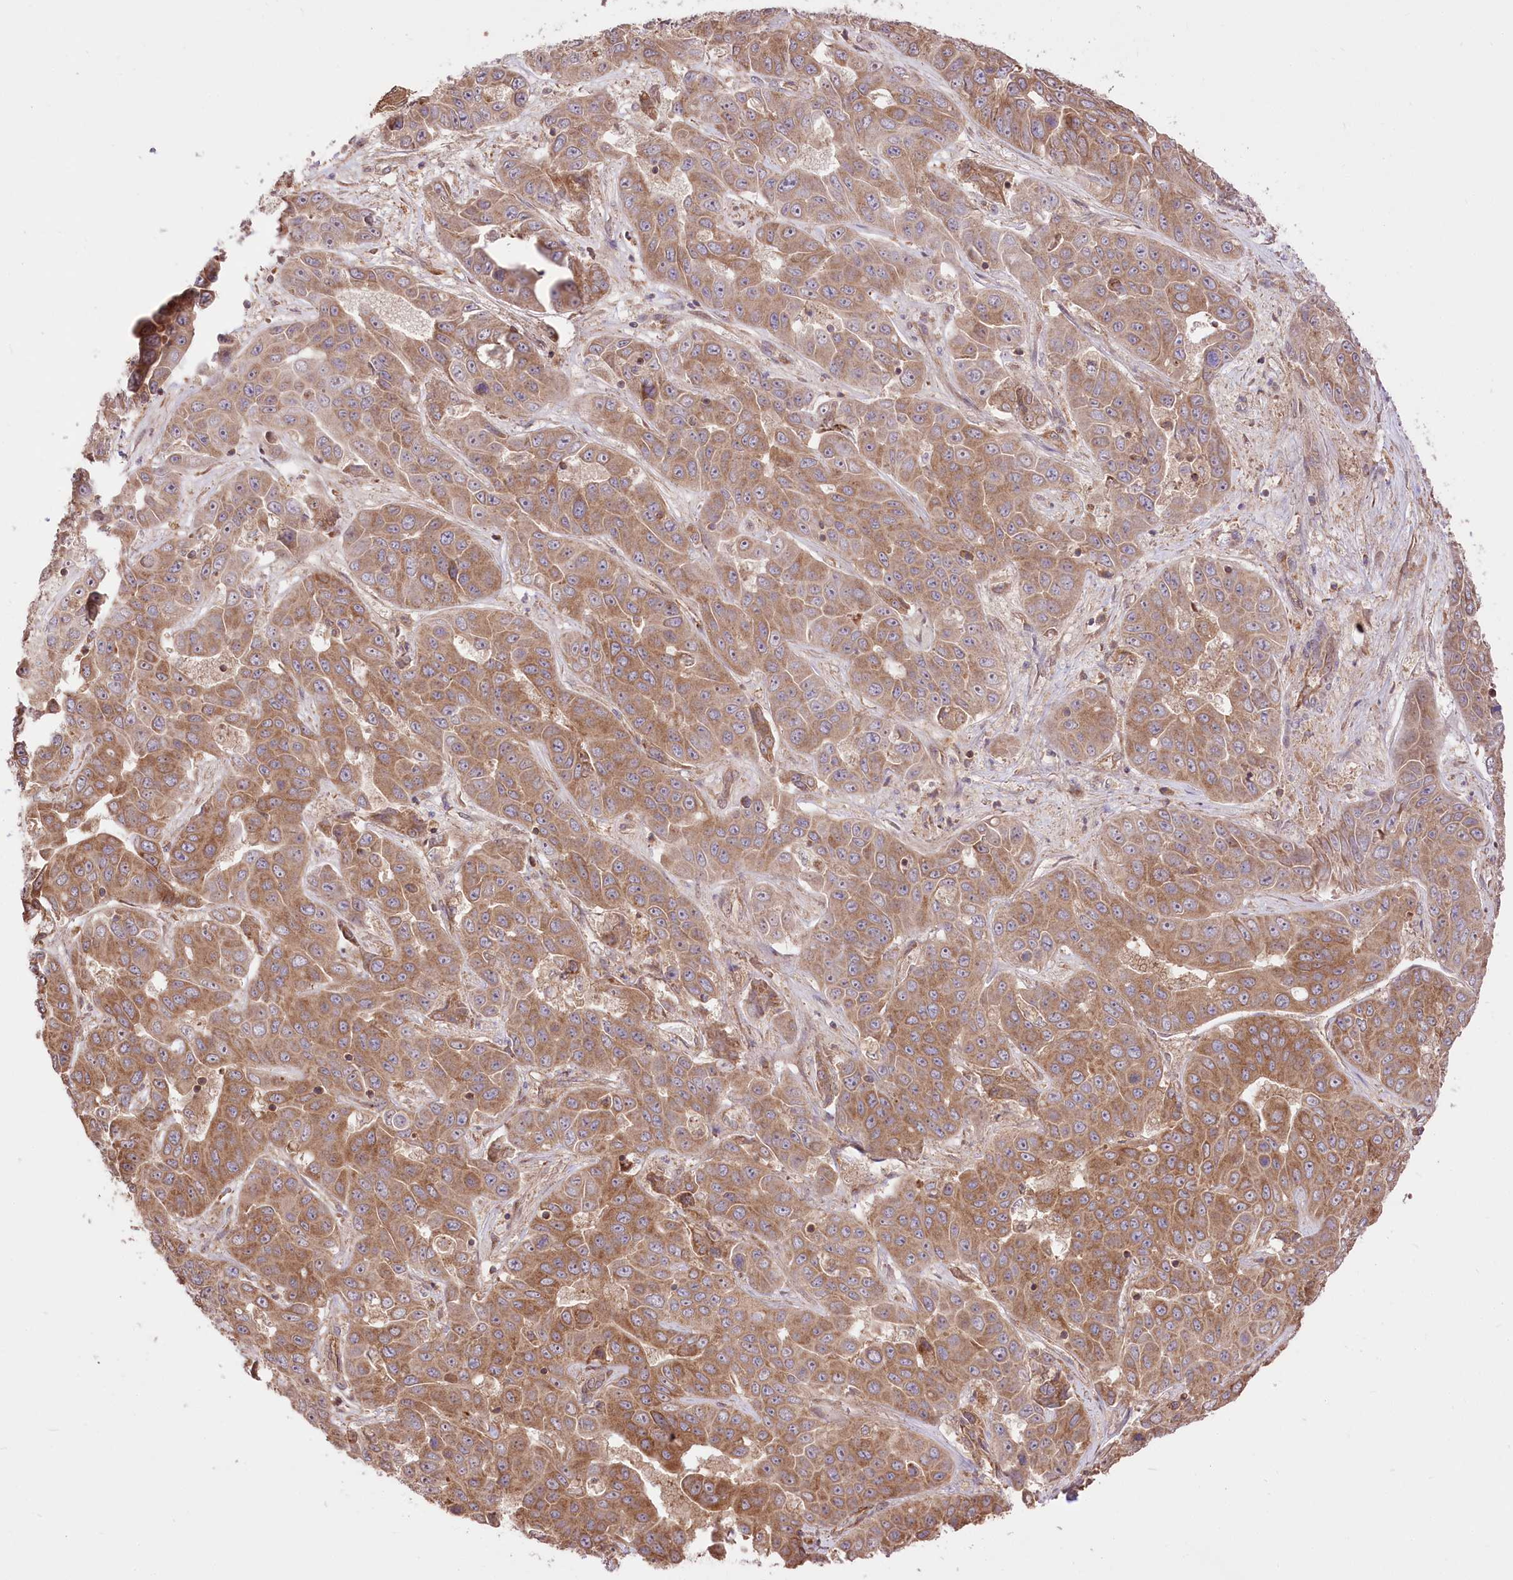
{"staining": {"intensity": "moderate", "quantity": ">75%", "location": "cytoplasmic/membranous"}, "tissue": "liver cancer", "cell_type": "Tumor cells", "image_type": "cancer", "snomed": [{"axis": "morphology", "description": "Cholangiocarcinoma"}, {"axis": "topography", "description": "Liver"}], "caption": "Liver cholangiocarcinoma was stained to show a protein in brown. There is medium levels of moderate cytoplasmic/membranous staining in about >75% of tumor cells.", "gene": "XYLB", "patient": {"sex": "female", "age": 52}}